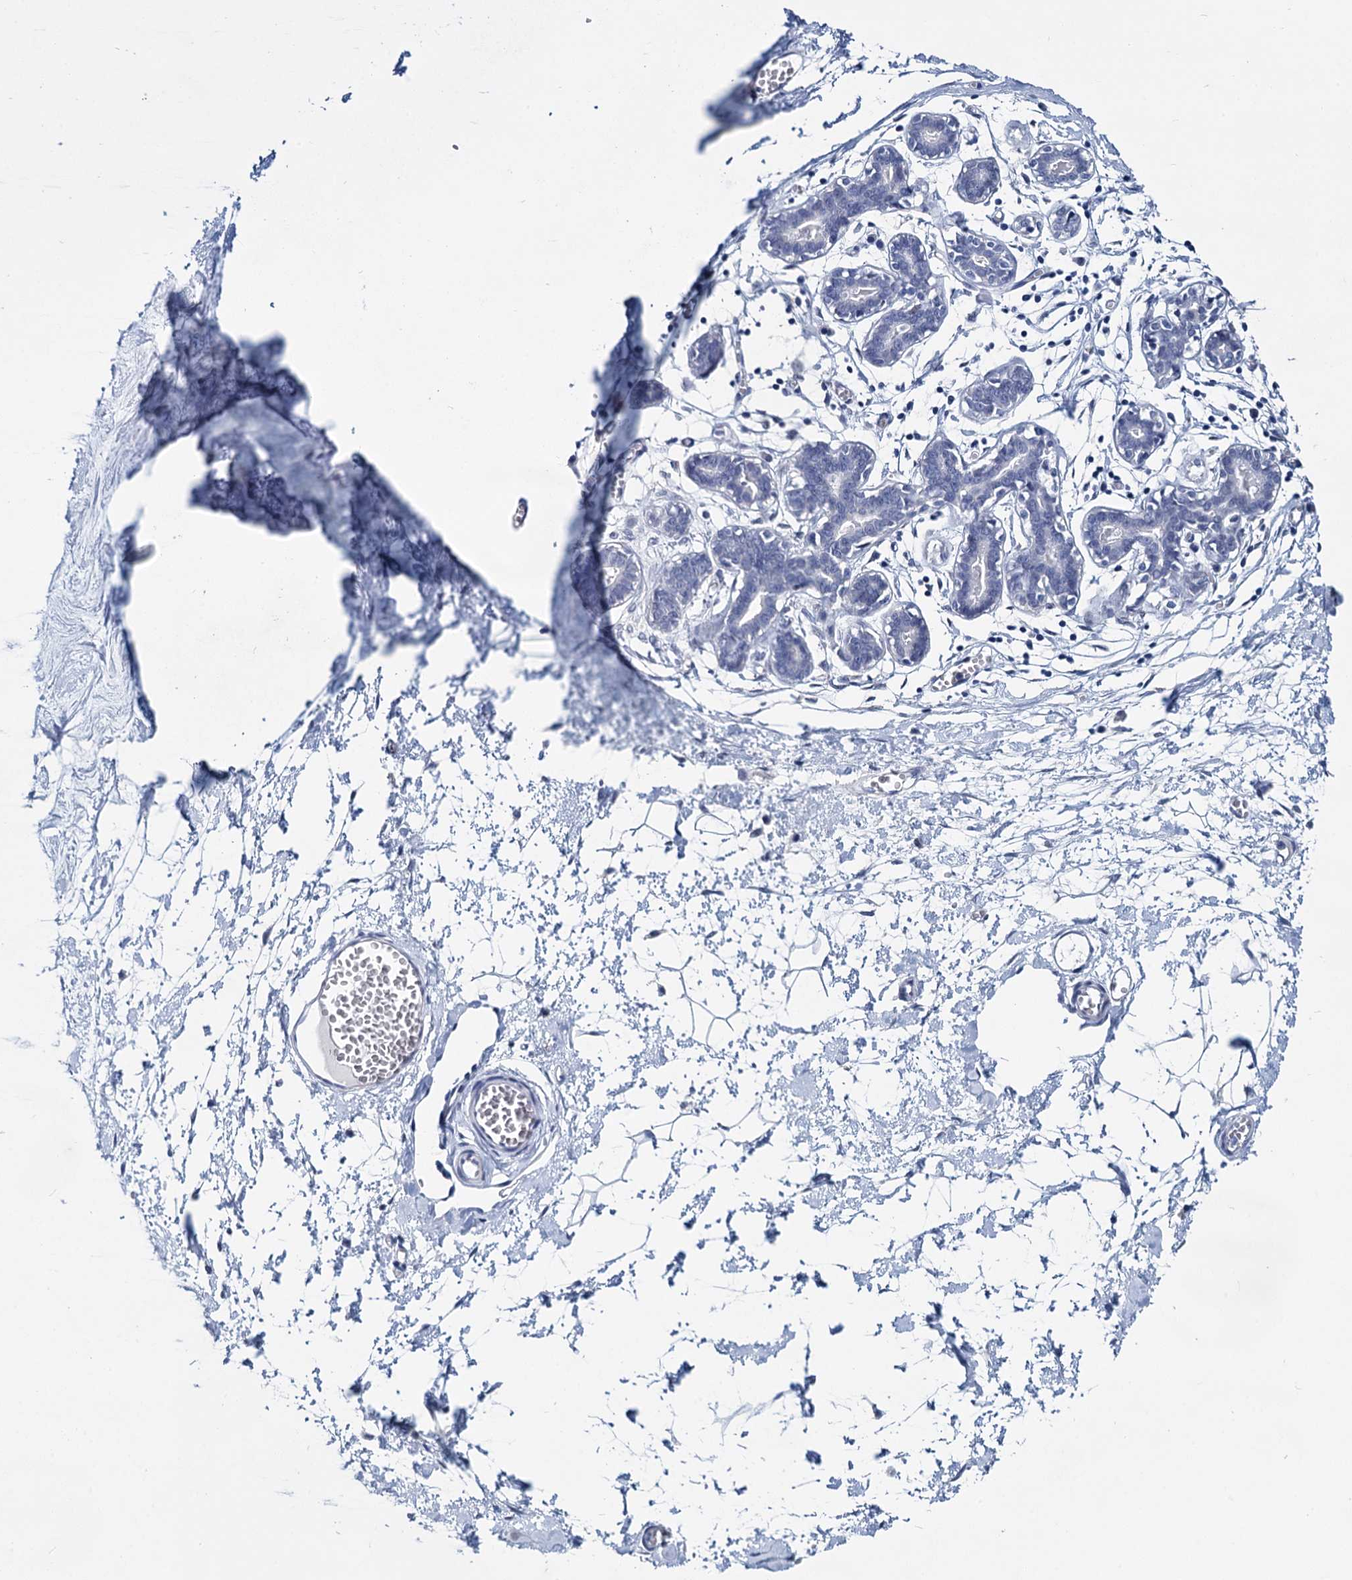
{"staining": {"intensity": "negative", "quantity": "none", "location": "none"}, "tissue": "breast", "cell_type": "Adipocytes", "image_type": "normal", "snomed": [{"axis": "morphology", "description": "Normal tissue, NOS"}, {"axis": "topography", "description": "Breast"}], "caption": "The photomicrograph displays no staining of adipocytes in benign breast. Nuclei are stained in blue.", "gene": "MAGEA4", "patient": {"sex": "female", "age": 27}}